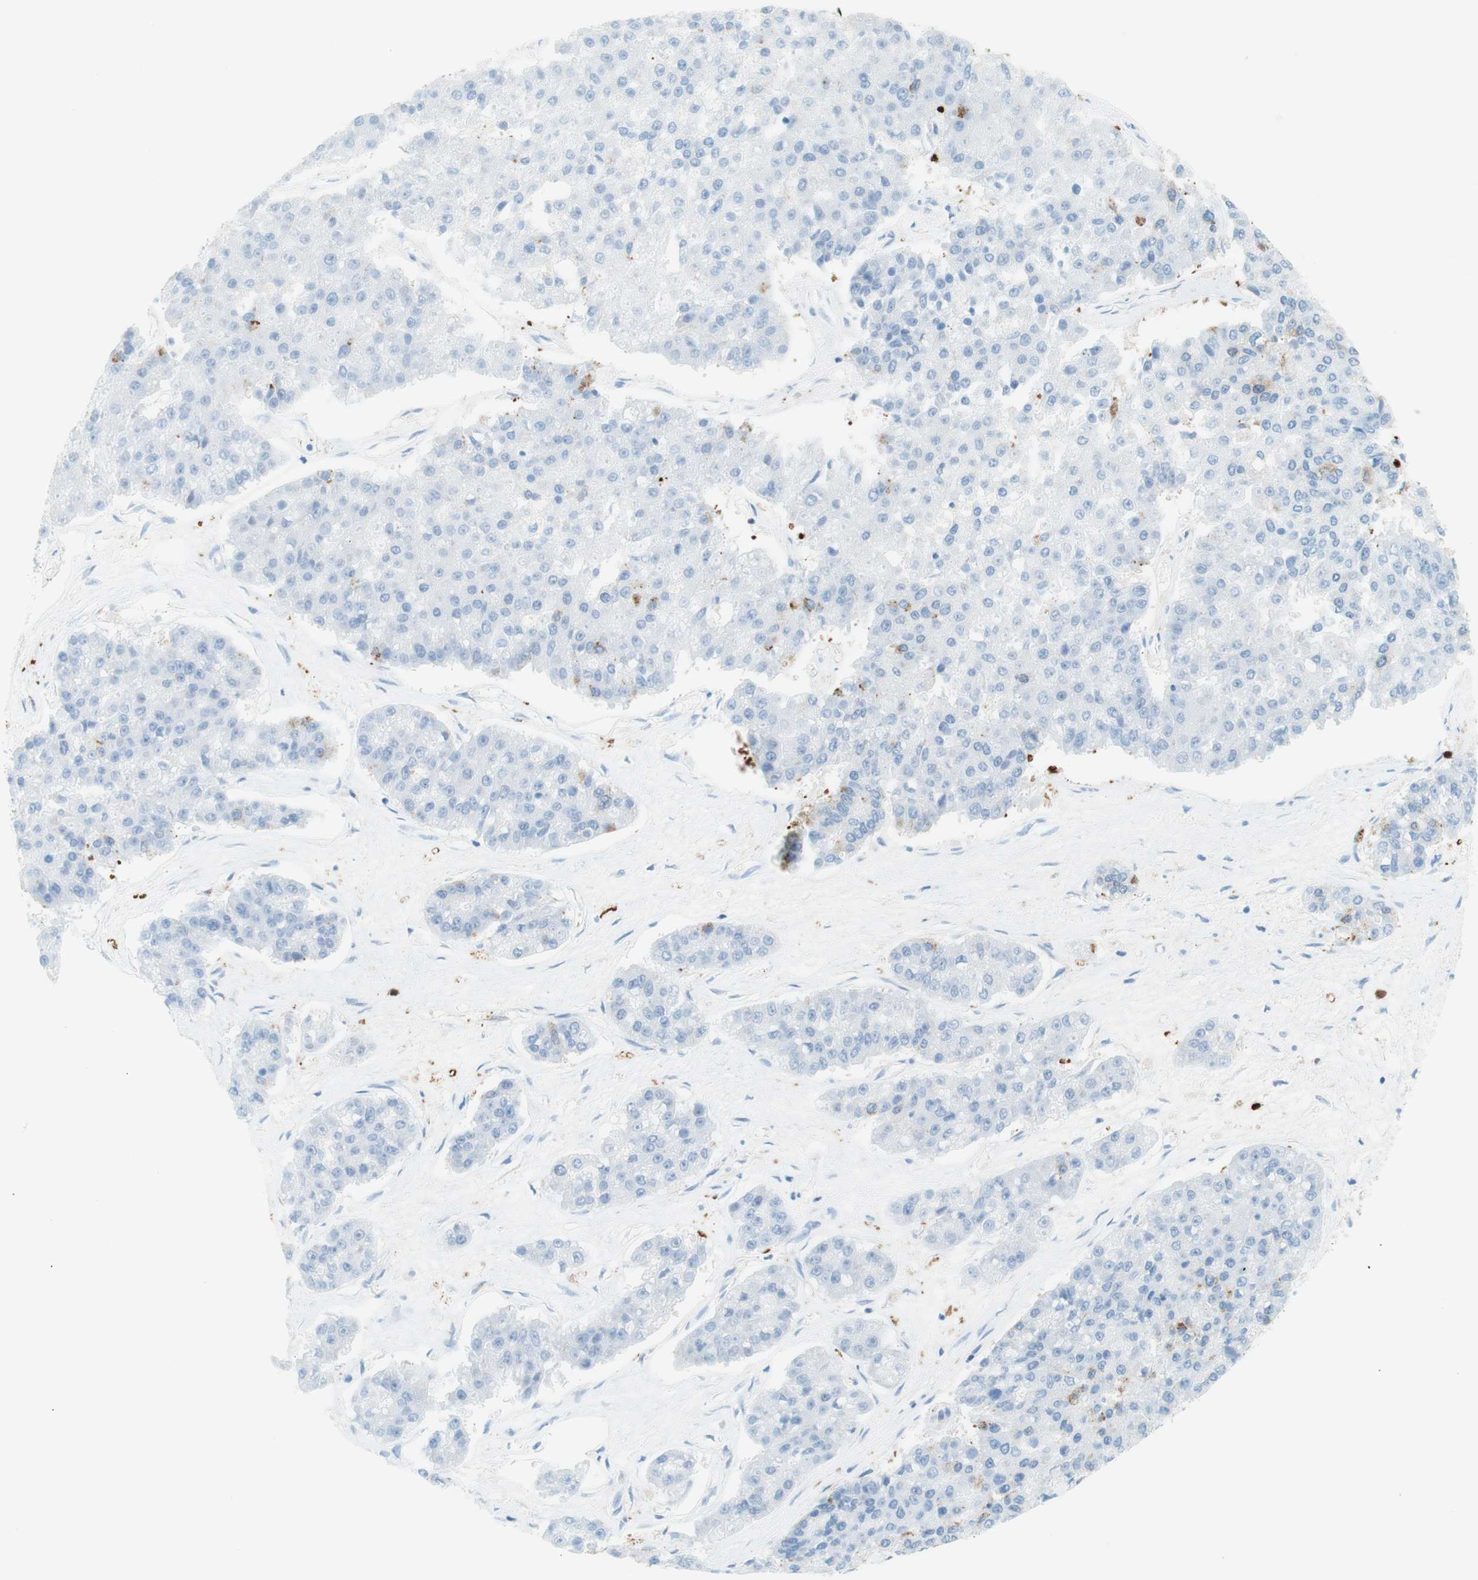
{"staining": {"intensity": "weak", "quantity": "<25%", "location": "cytoplasmic/membranous"}, "tissue": "pancreatic cancer", "cell_type": "Tumor cells", "image_type": "cancer", "snomed": [{"axis": "morphology", "description": "Adenocarcinoma, NOS"}, {"axis": "topography", "description": "Pancreas"}], "caption": "High magnification brightfield microscopy of pancreatic cancer (adenocarcinoma) stained with DAB (brown) and counterstained with hematoxylin (blue): tumor cells show no significant expression.", "gene": "STMN1", "patient": {"sex": "male", "age": 50}}